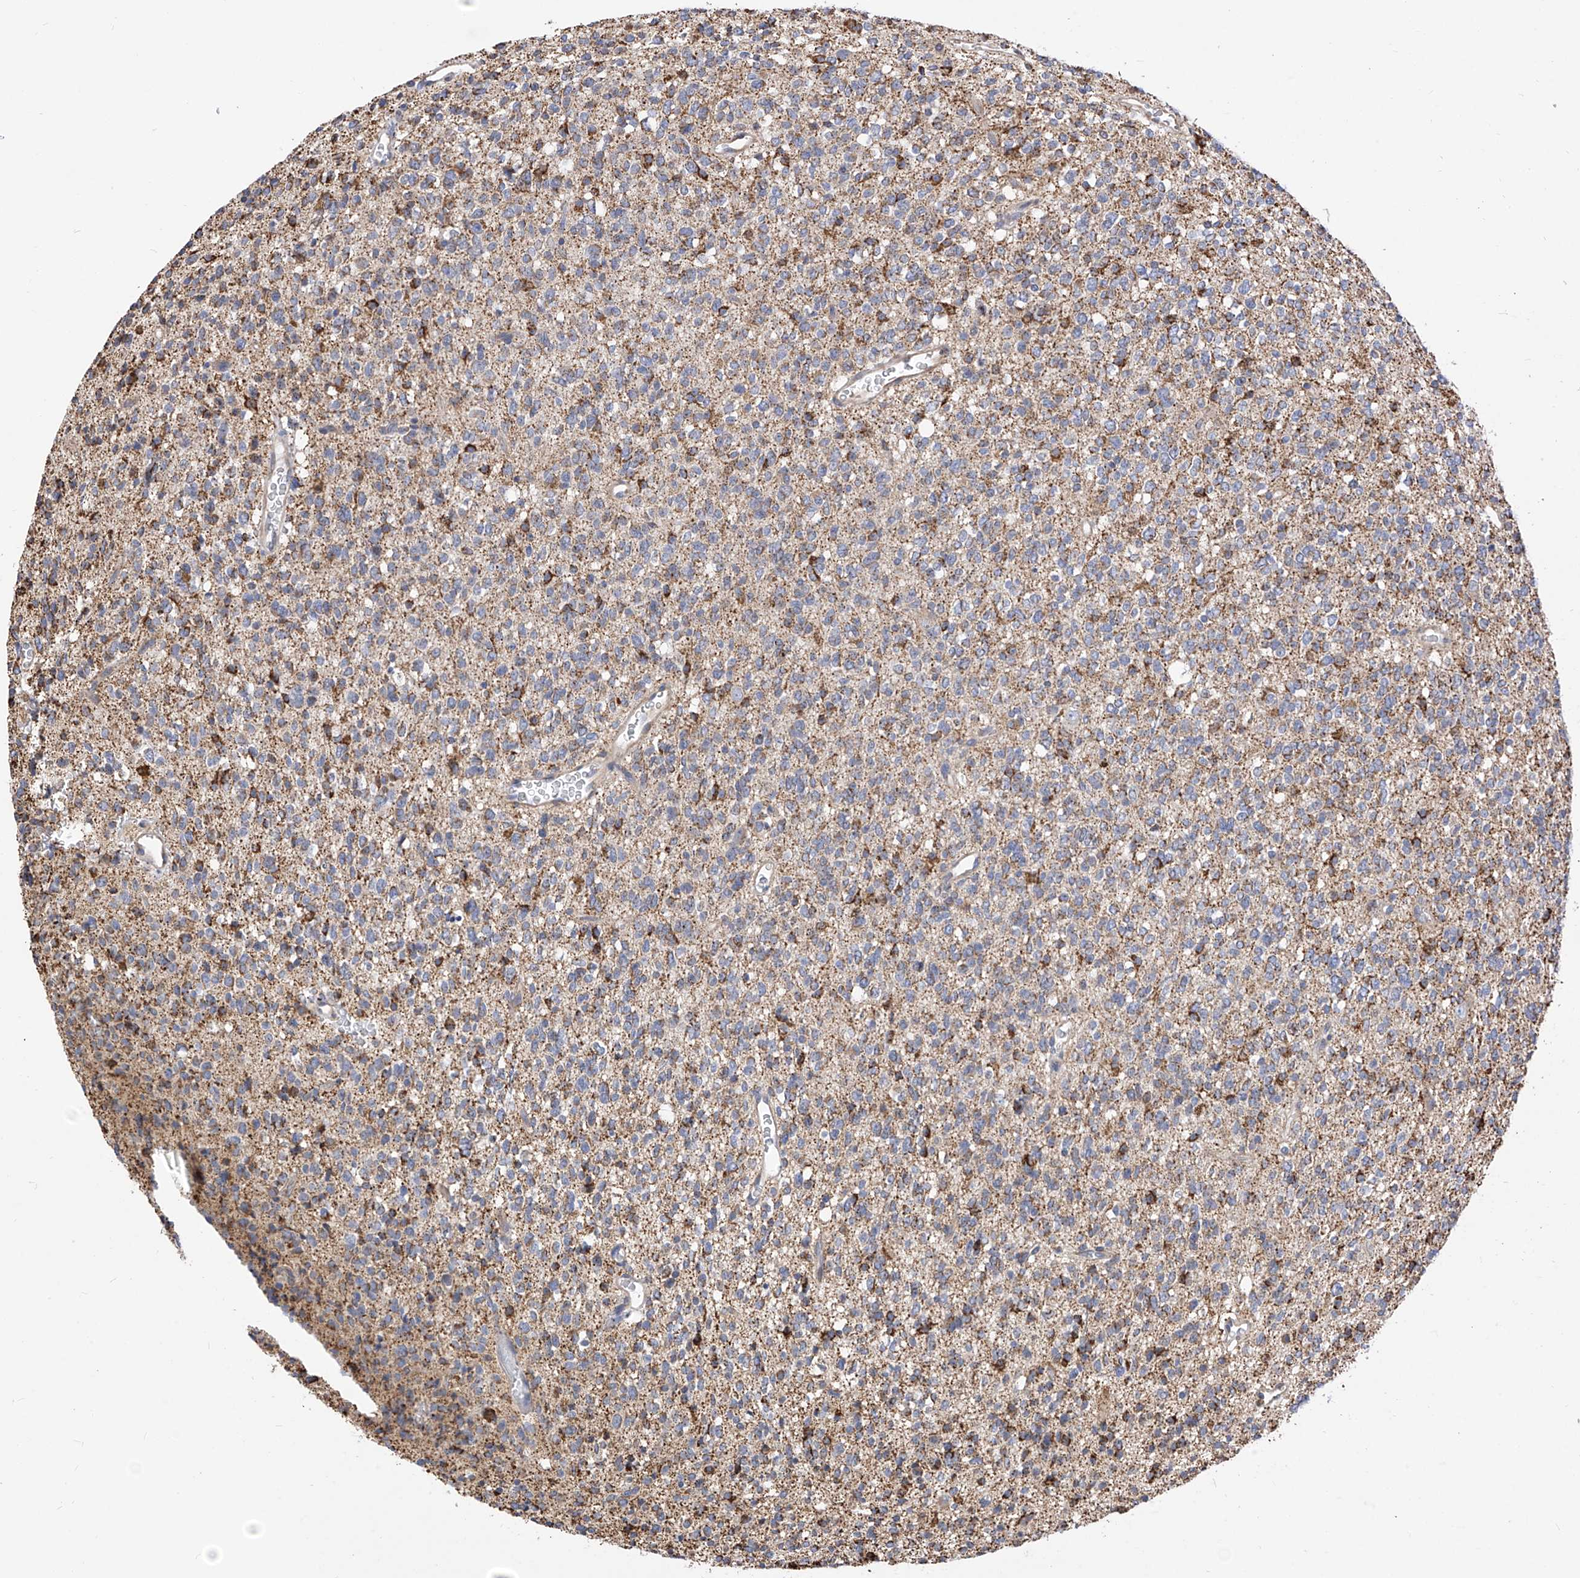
{"staining": {"intensity": "weak", "quantity": ">75%", "location": "cytoplasmic/membranous"}, "tissue": "glioma", "cell_type": "Tumor cells", "image_type": "cancer", "snomed": [{"axis": "morphology", "description": "Glioma, malignant, High grade"}, {"axis": "topography", "description": "Brain"}], "caption": "Immunohistochemistry (IHC) (DAB) staining of glioma displays weak cytoplasmic/membranous protein staining in about >75% of tumor cells.", "gene": "TTLL8", "patient": {"sex": "male", "age": 34}}